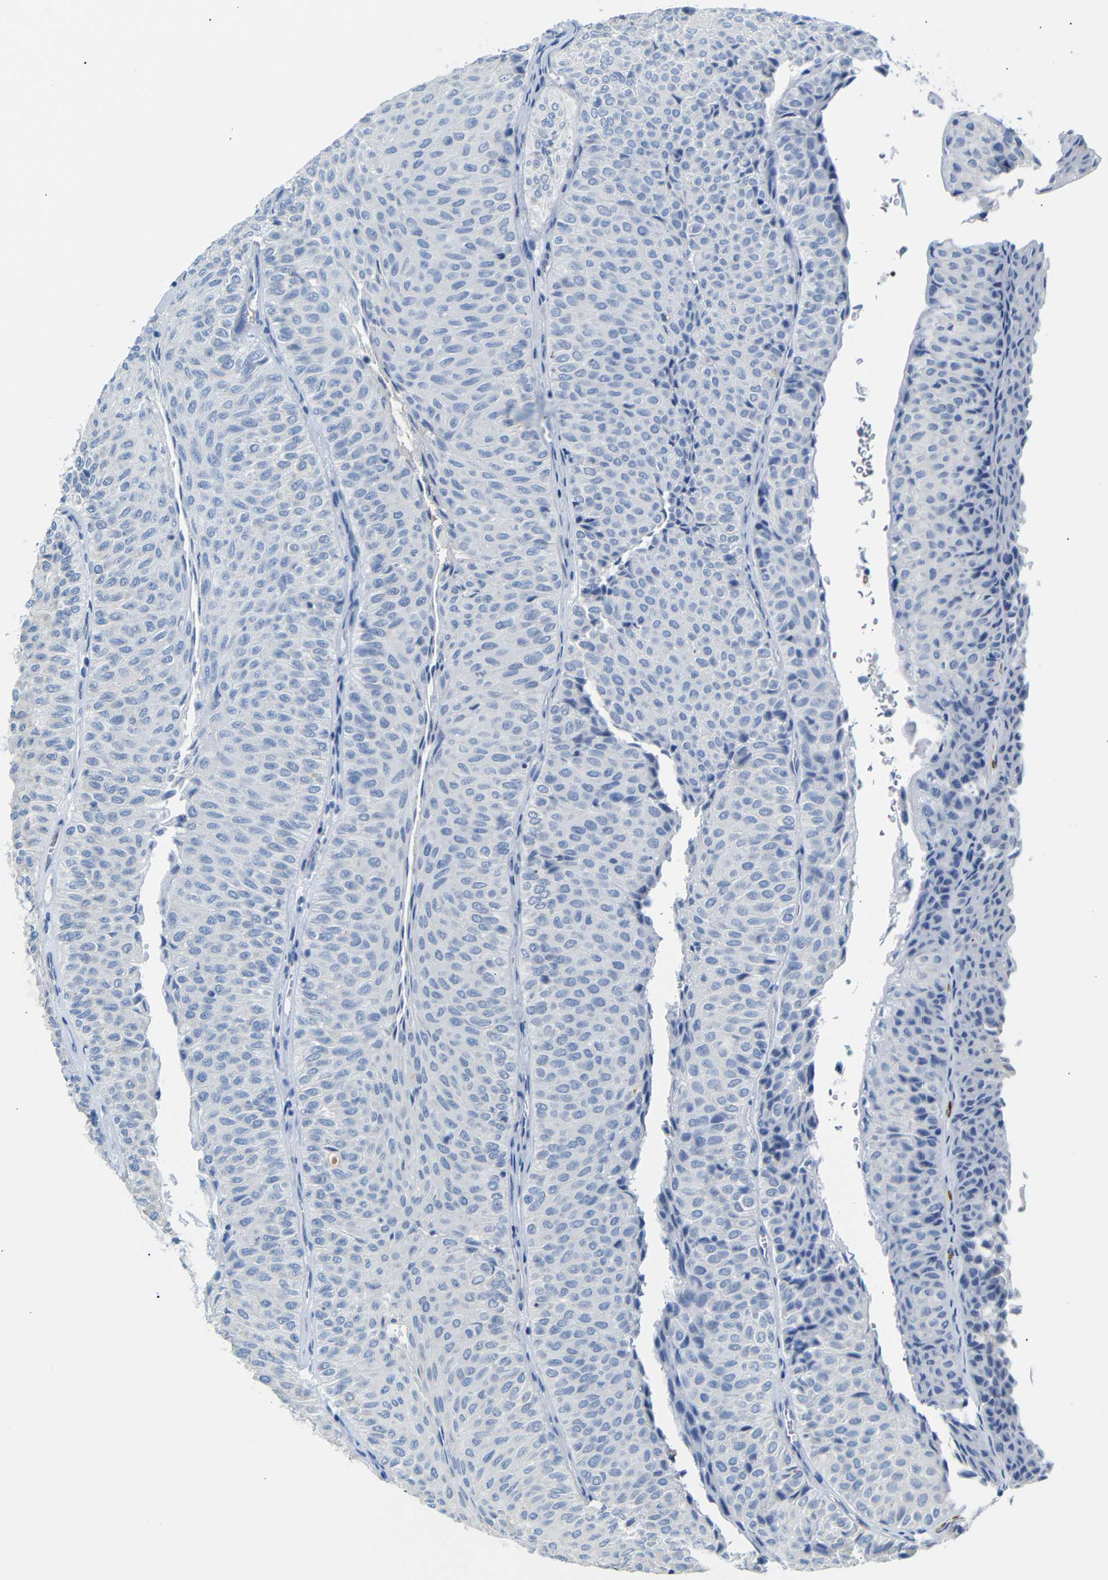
{"staining": {"intensity": "negative", "quantity": "none", "location": "none"}, "tissue": "urothelial cancer", "cell_type": "Tumor cells", "image_type": "cancer", "snomed": [{"axis": "morphology", "description": "Urothelial carcinoma, Low grade"}, {"axis": "topography", "description": "Urinary bladder"}], "caption": "IHC photomicrograph of urothelial carcinoma (low-grade) stained for a protein (brown), which displays no expression in tumor cells. (DAB (3,3'-diaminobenzidine) immunohistochemistry visualized using brightfield microscopy, high magnification).", "gene": "ERVMER34-1", "patient": {"sex": "male", "age": 78}}